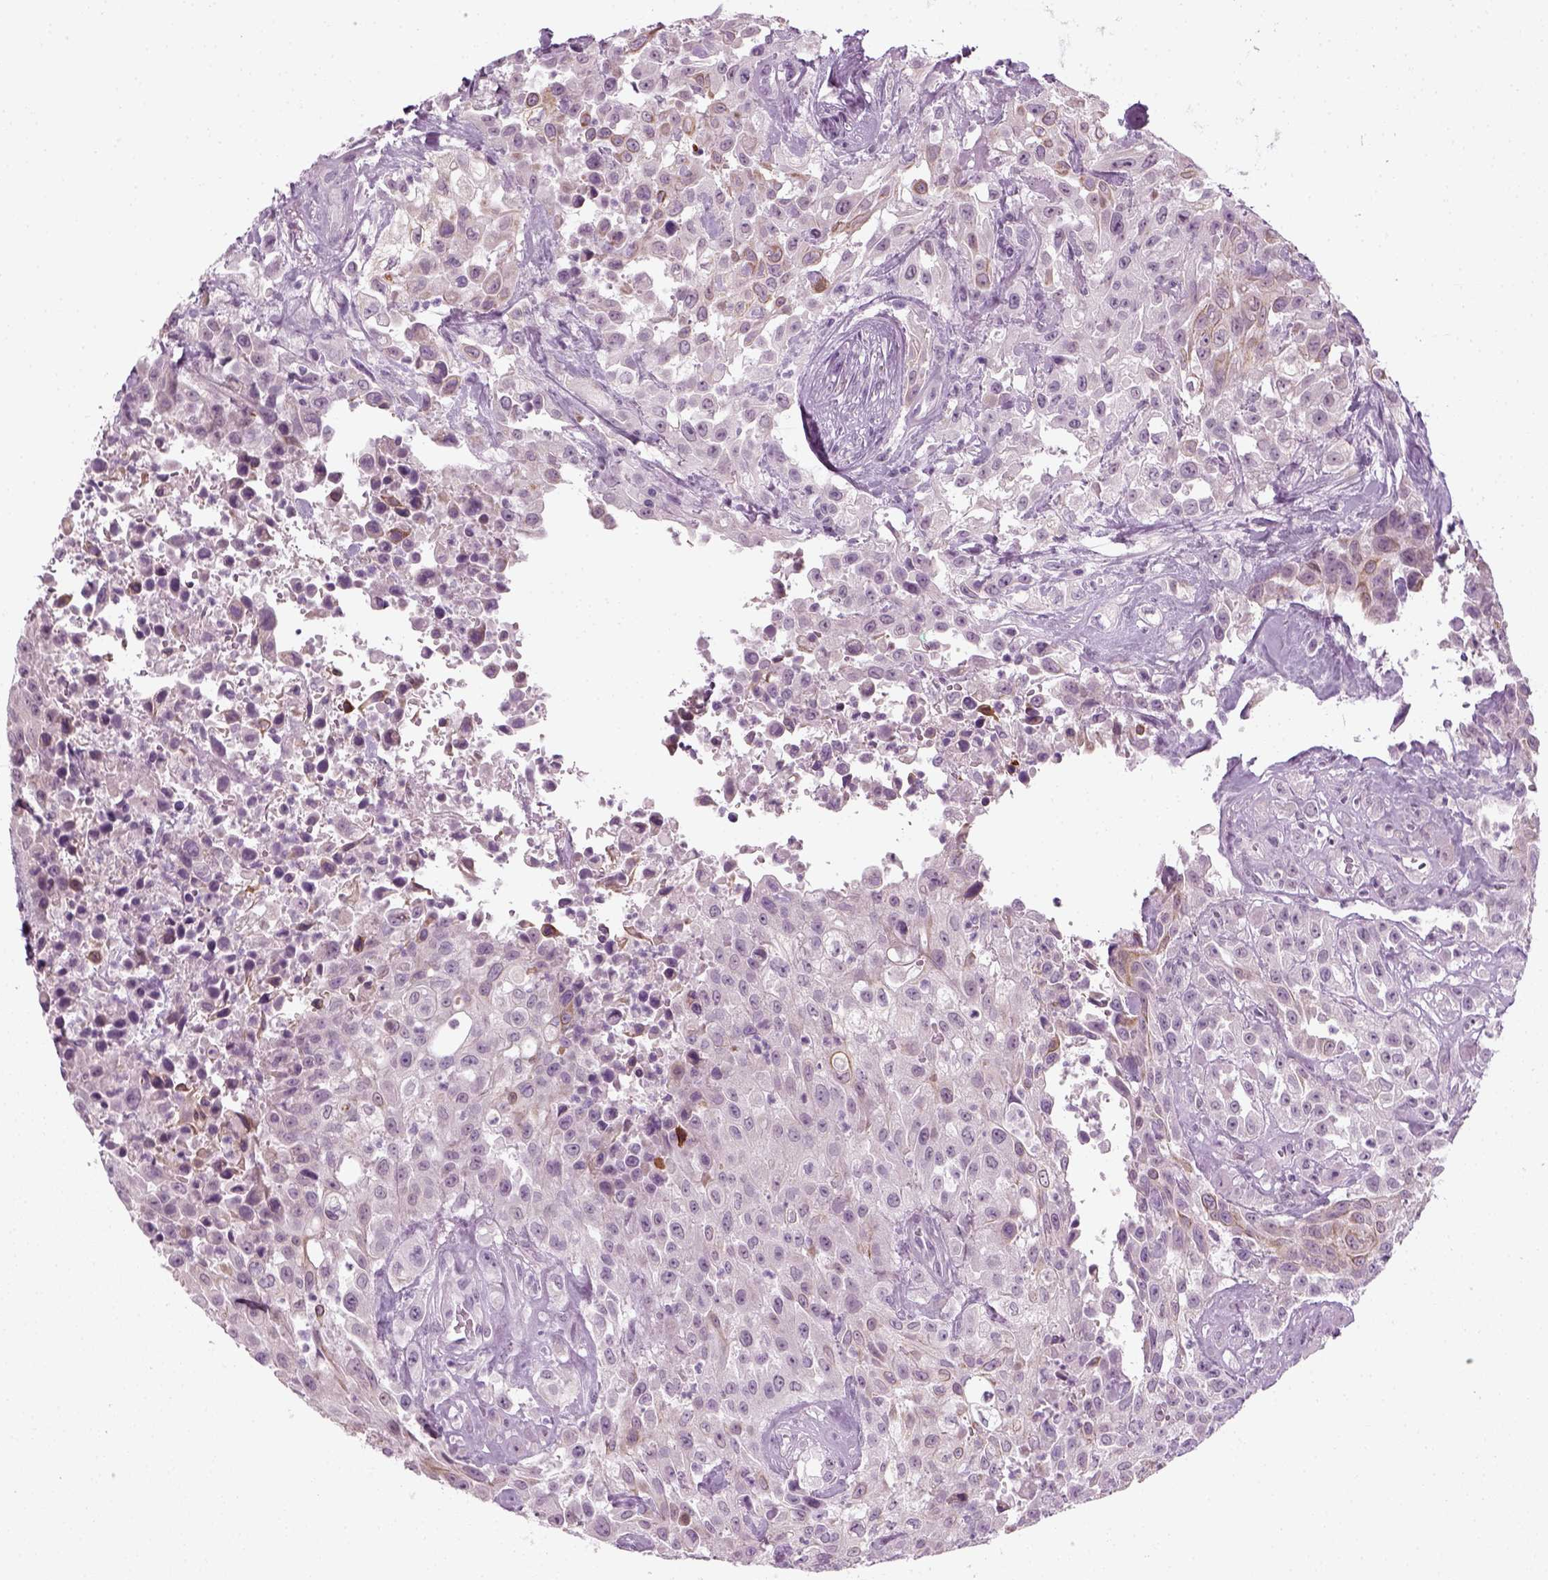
{"staining": {"intensity": "negative", "quantity": "none", "location": "none"}, "tissue": "urothelial cancer", "cell_type": "Tumor cells", "image_type": "cancer", "snomed": [{"axis": "morphology", "description": "Urothelial carcinoma, High grade"}, {"axis": "topography", "description": "Urinary bladder"}], "caption": "There is no significant positivity in tumor cells of high-grade urothelial carcinoma.", "gene": "KRT75", "patient": {"sex": "male", "age": 79}}